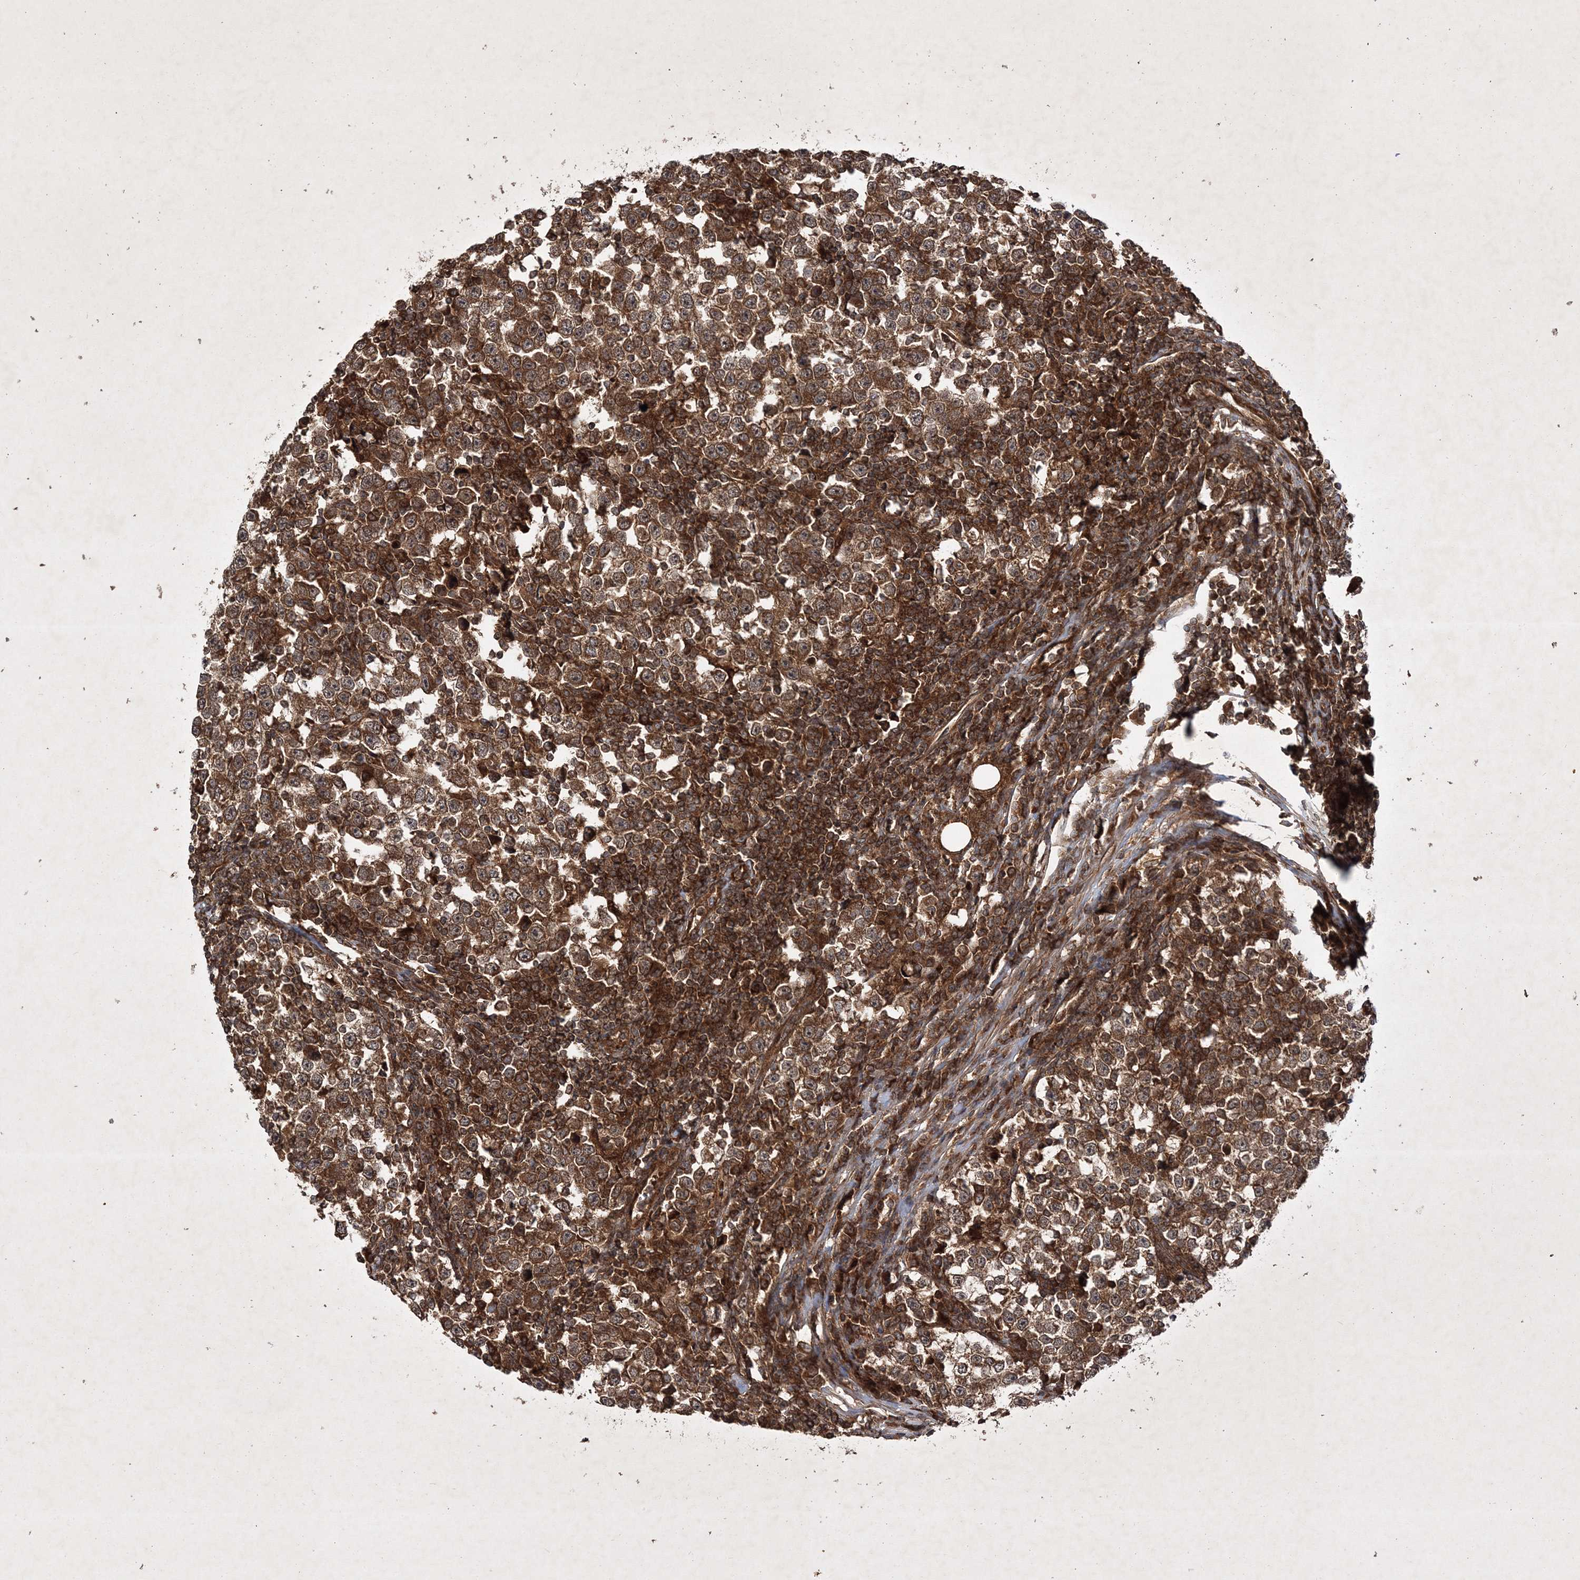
{"staining": {"intensity": "strong", "quantity": ">75%", "location": "cytoplasmic/membranous"}, "tissue": "testis cancer", "cell_type": "Tumor cells", "image_type": "cancer", "snomed": [{"axis": "morphology", "description": "Normal tissue, NOS"}, {"axis": "morphology", "description": "Seminoma, NOS"}, {"axis": "topography", "description": "Testis"}], "caption": "Immunohistochemistry (IHC) image of neoplastic tissue: human testis seminoma stained using immunohistochemistry shows high levels of strong protein expression localized specifically in the cytoplasmic/membranous of tumor cells, appearing as a cytoplasmic/membranous brown color.", "gene": "DNAJC13", "patient": {"sex": "male", "age": 43}}